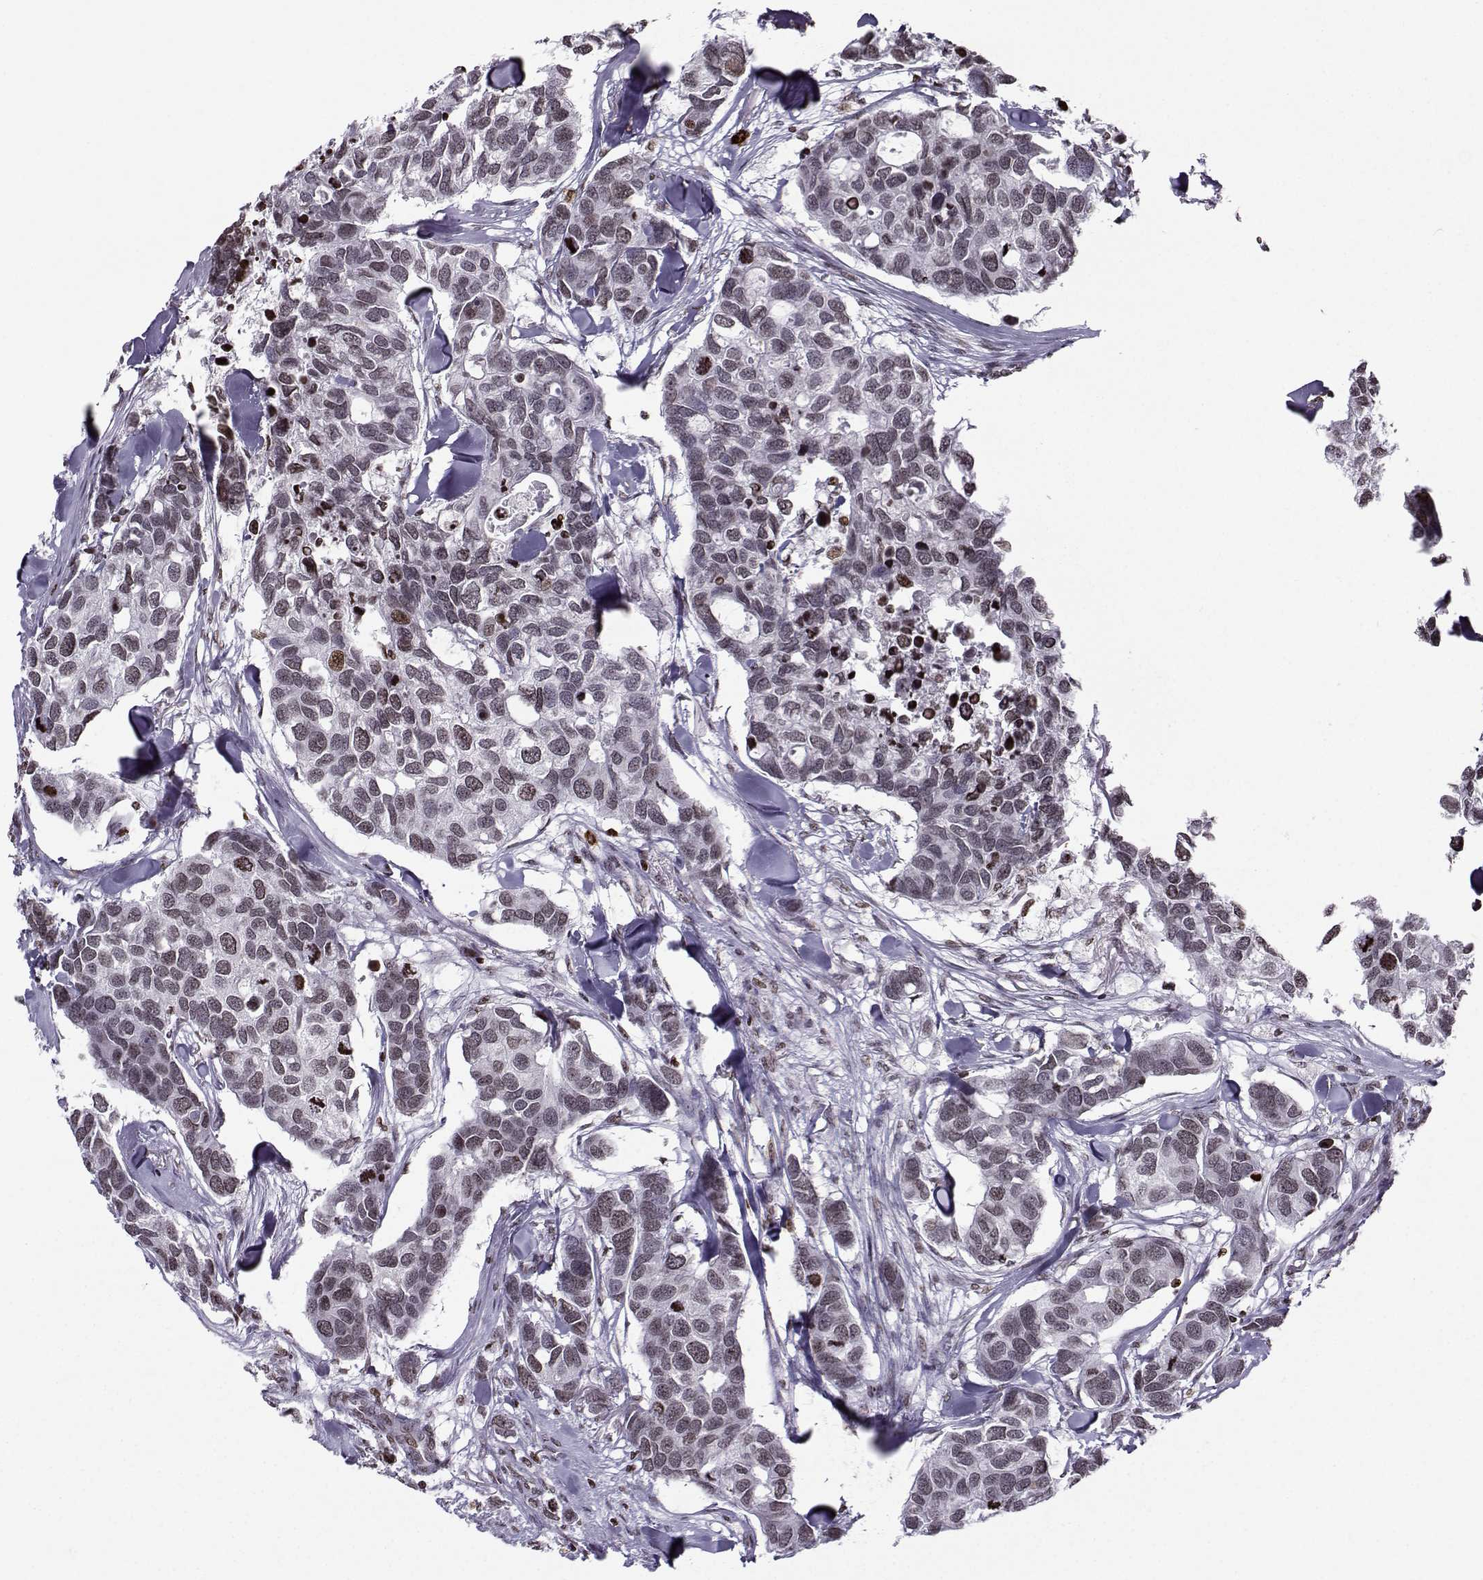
{"staining": {"intensity": "moderate", "quantity": "<25%", "location": "nuclear"}, "tissue": "breast cancer", "cell_type": "Tumor cells", "image_type": "cancer", "snomed": [{"axis": "morphology", "description": "Duct carcinoma"}, {"axis": "topography", "description": "Breast"}], "caption": "A low amount of moderate nuclear positivity is identified in approximately <25% of tumor cells in breast cancer (infiltrating ductal carcinoma) tissue.", "gene": "ZNF19", "patient": {"sex": "female", "age": 83}}